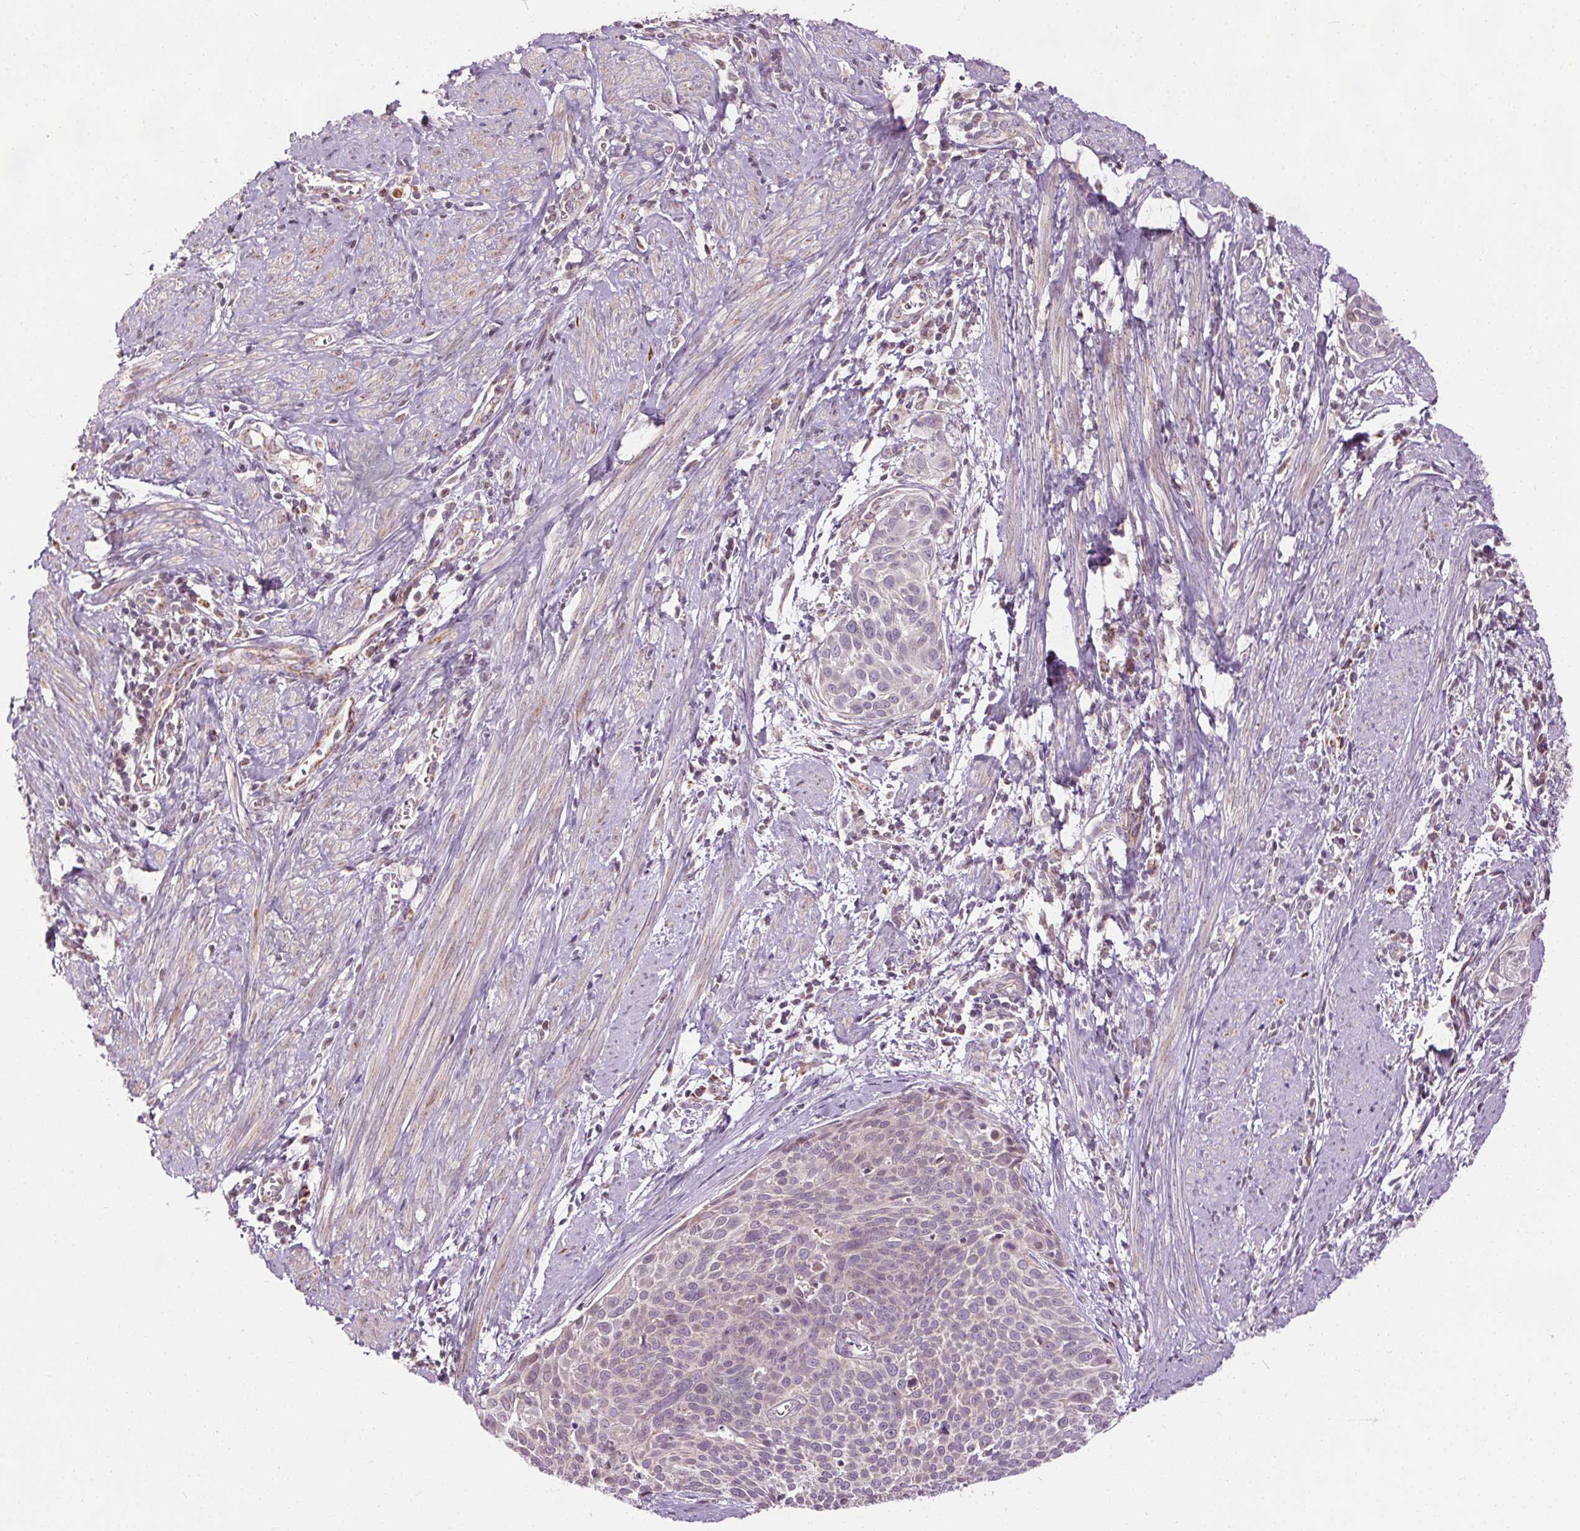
{"staining": {"intensity": "negative", "quantity": "none", "location": "none"}, "tissue": "cervical cancer", "cell_type": "Tumor cells", "image_type": "cancer", "snomed": [{"axis": "morphology", "description": "Squamous cell carcinoma, NOS"}, {"axis": "topography", "description": "Cervix"}], "caption": "Tumor cells are negative for brown protein staining in cervical cancer (squamous cell carcinoma). (DAB immunohistochemistry (IHC), high magnification).", "gene": "LFNG", "patient": {"sex": "female", "age": 39}}